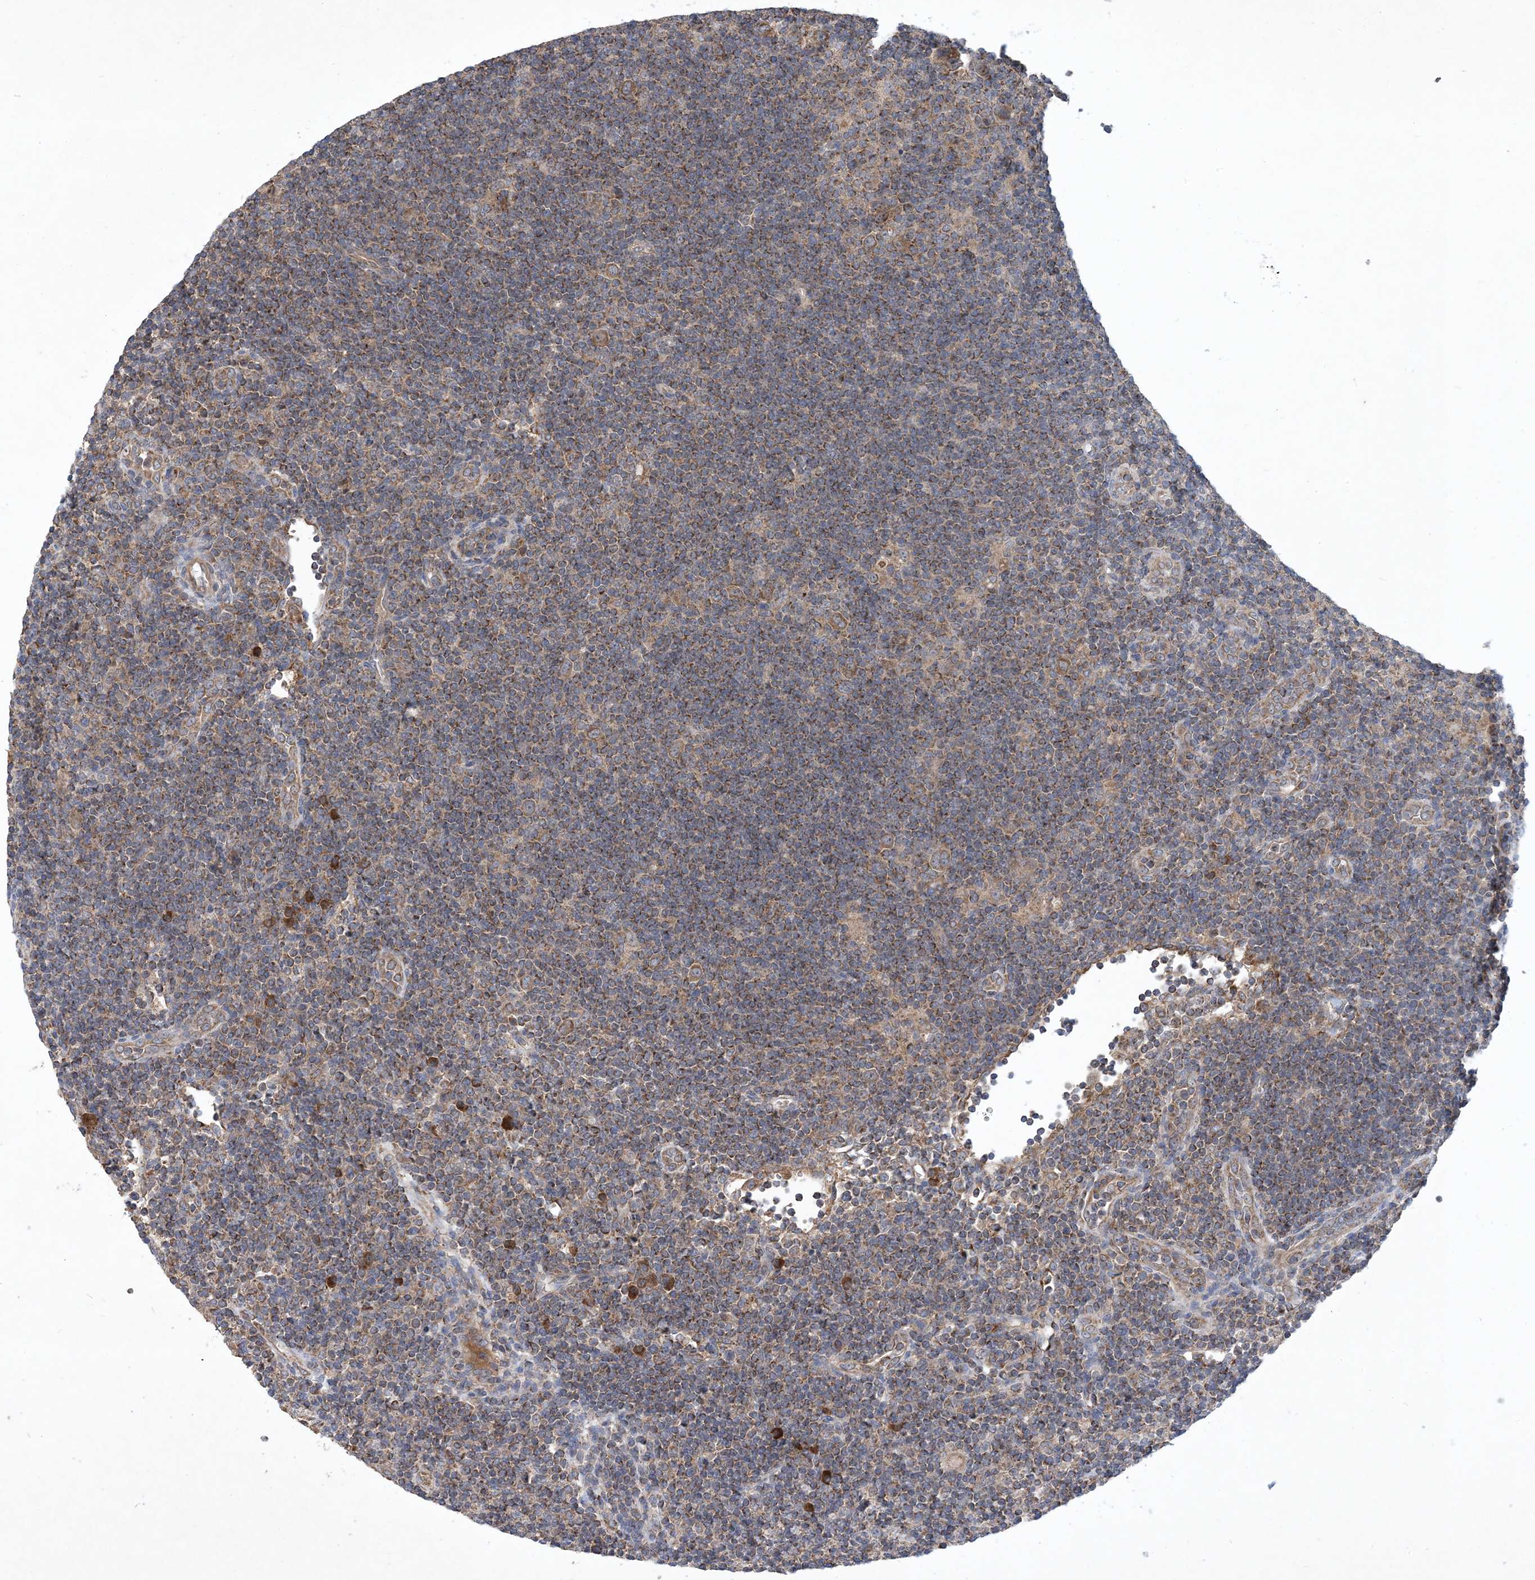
{"staining": {"intensity": "moderate", "quantity": ">75%", "location": "cytoplasmic/membranous"}, "tissue": "lymphoma", "cell_type": "Tumor cells", "image_type": "cancer", "snomed": [{"axis": "morphology", "description": "Hodgkin's disease, NOS"}, {"axis": "topography", "description": "Lymph node"}], "caption": "Immunohistochemical staining of human lymphoma shows moderate cytoplasmic/membranous protein expression in approximately >75% of tumor cells.", "gene": "STK19", "patient": {"sex": "female", "age": 57}}